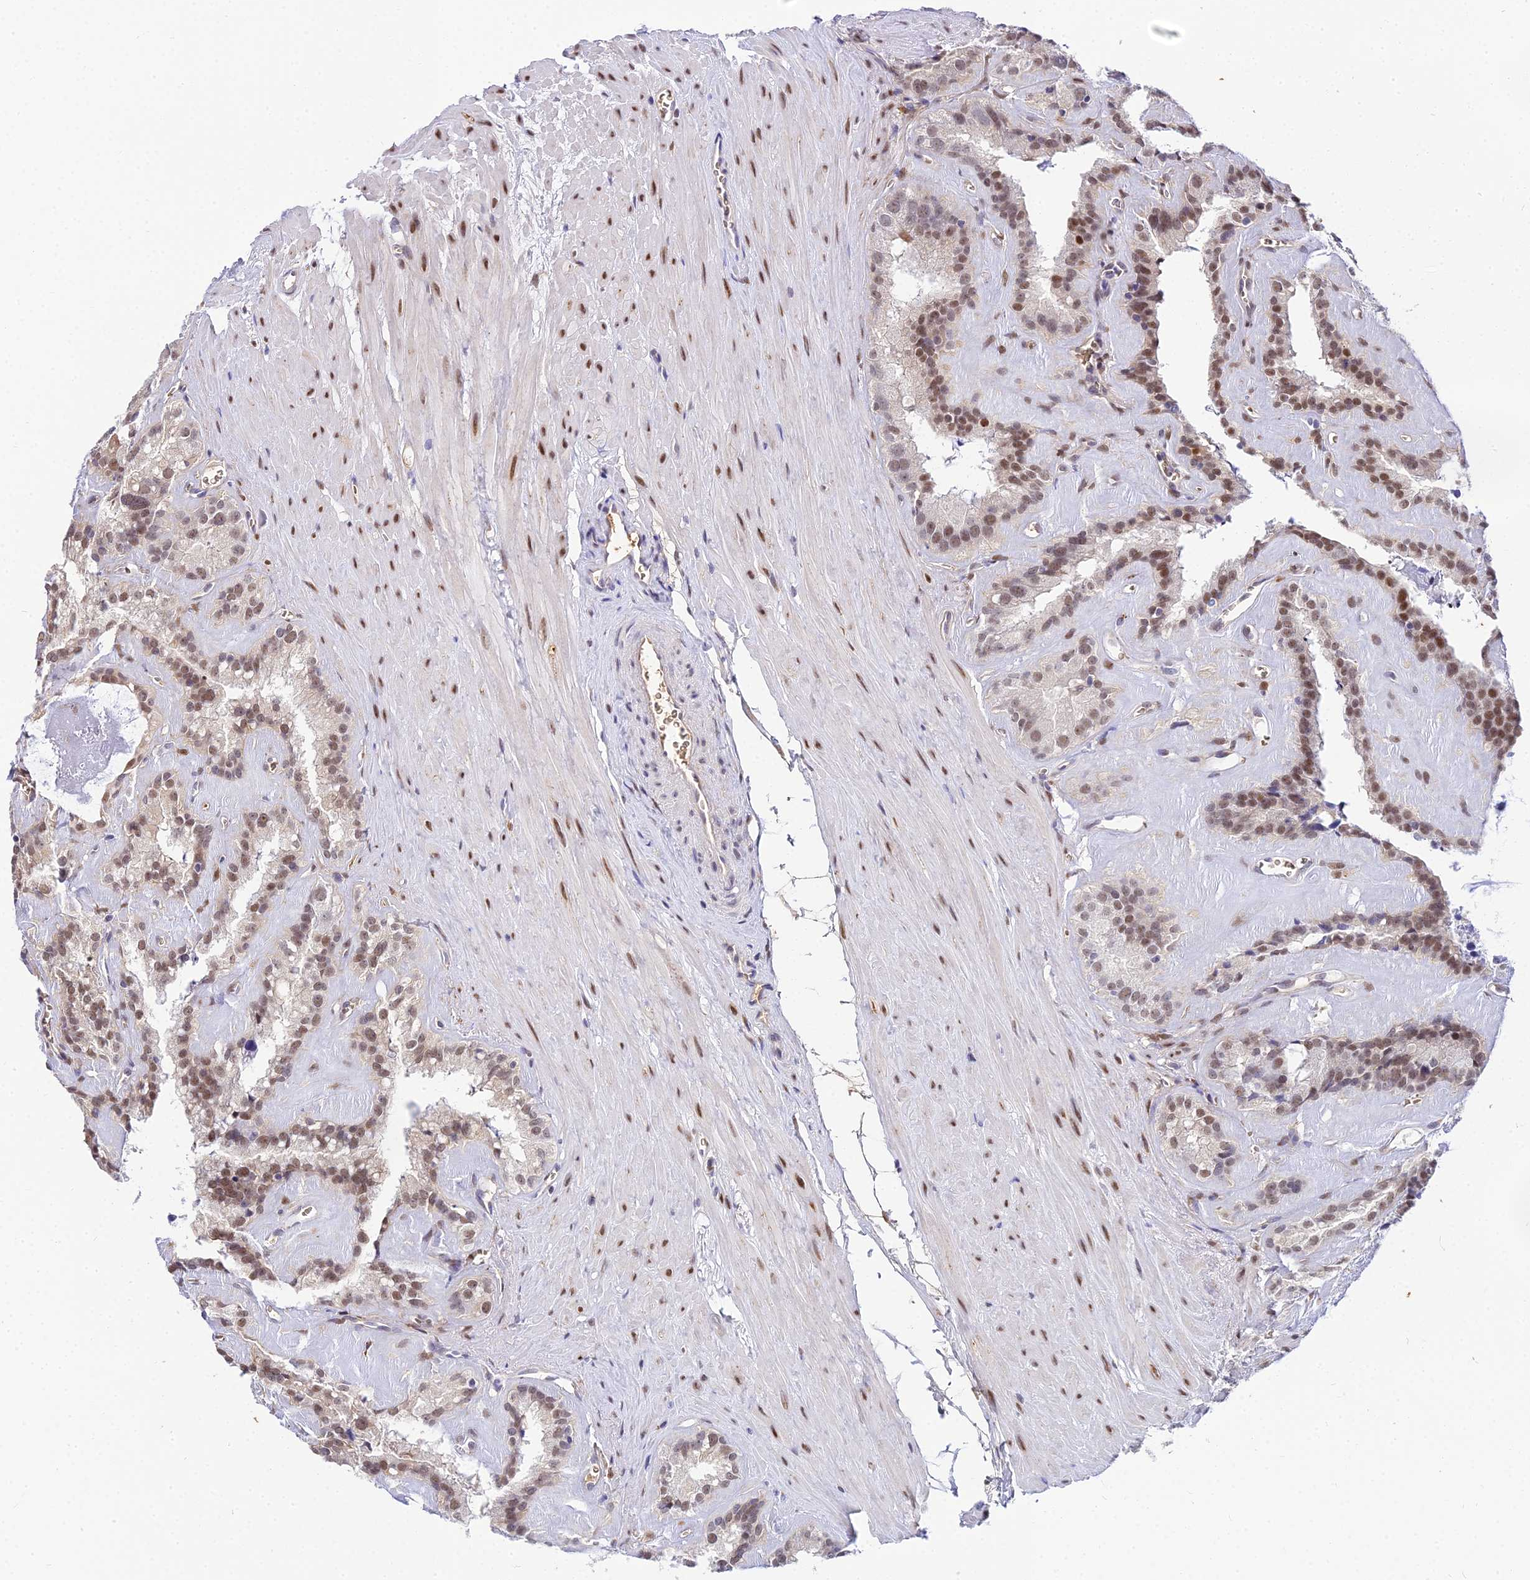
{"staining": {"intensity": "moderate", "quantity": "25%-75%", "location": "nuclear"}, "tissue": "seminal vesicle", "cell_type": "Glandular cells", "image_type": "normal", "snomed": [{"axis": "morphology", "description": "Normal tissue, NOS"}, {"axis": "topography", "description": "Prostate"}, {"axis": "topography", "description": "Seminal veicle"}], "caption": "Moderate nuclear expression is seen in approximately 25%-75% of glandular cells in benign seminal vesicle. Using DAB (3,3'-diaminobenzidine) (brown) and hematoxylin (blue) stains, captured at high magnification using brightfield microscopy.", "gene": "BCL9", "patient": {"sex": "male", "age": 59}}